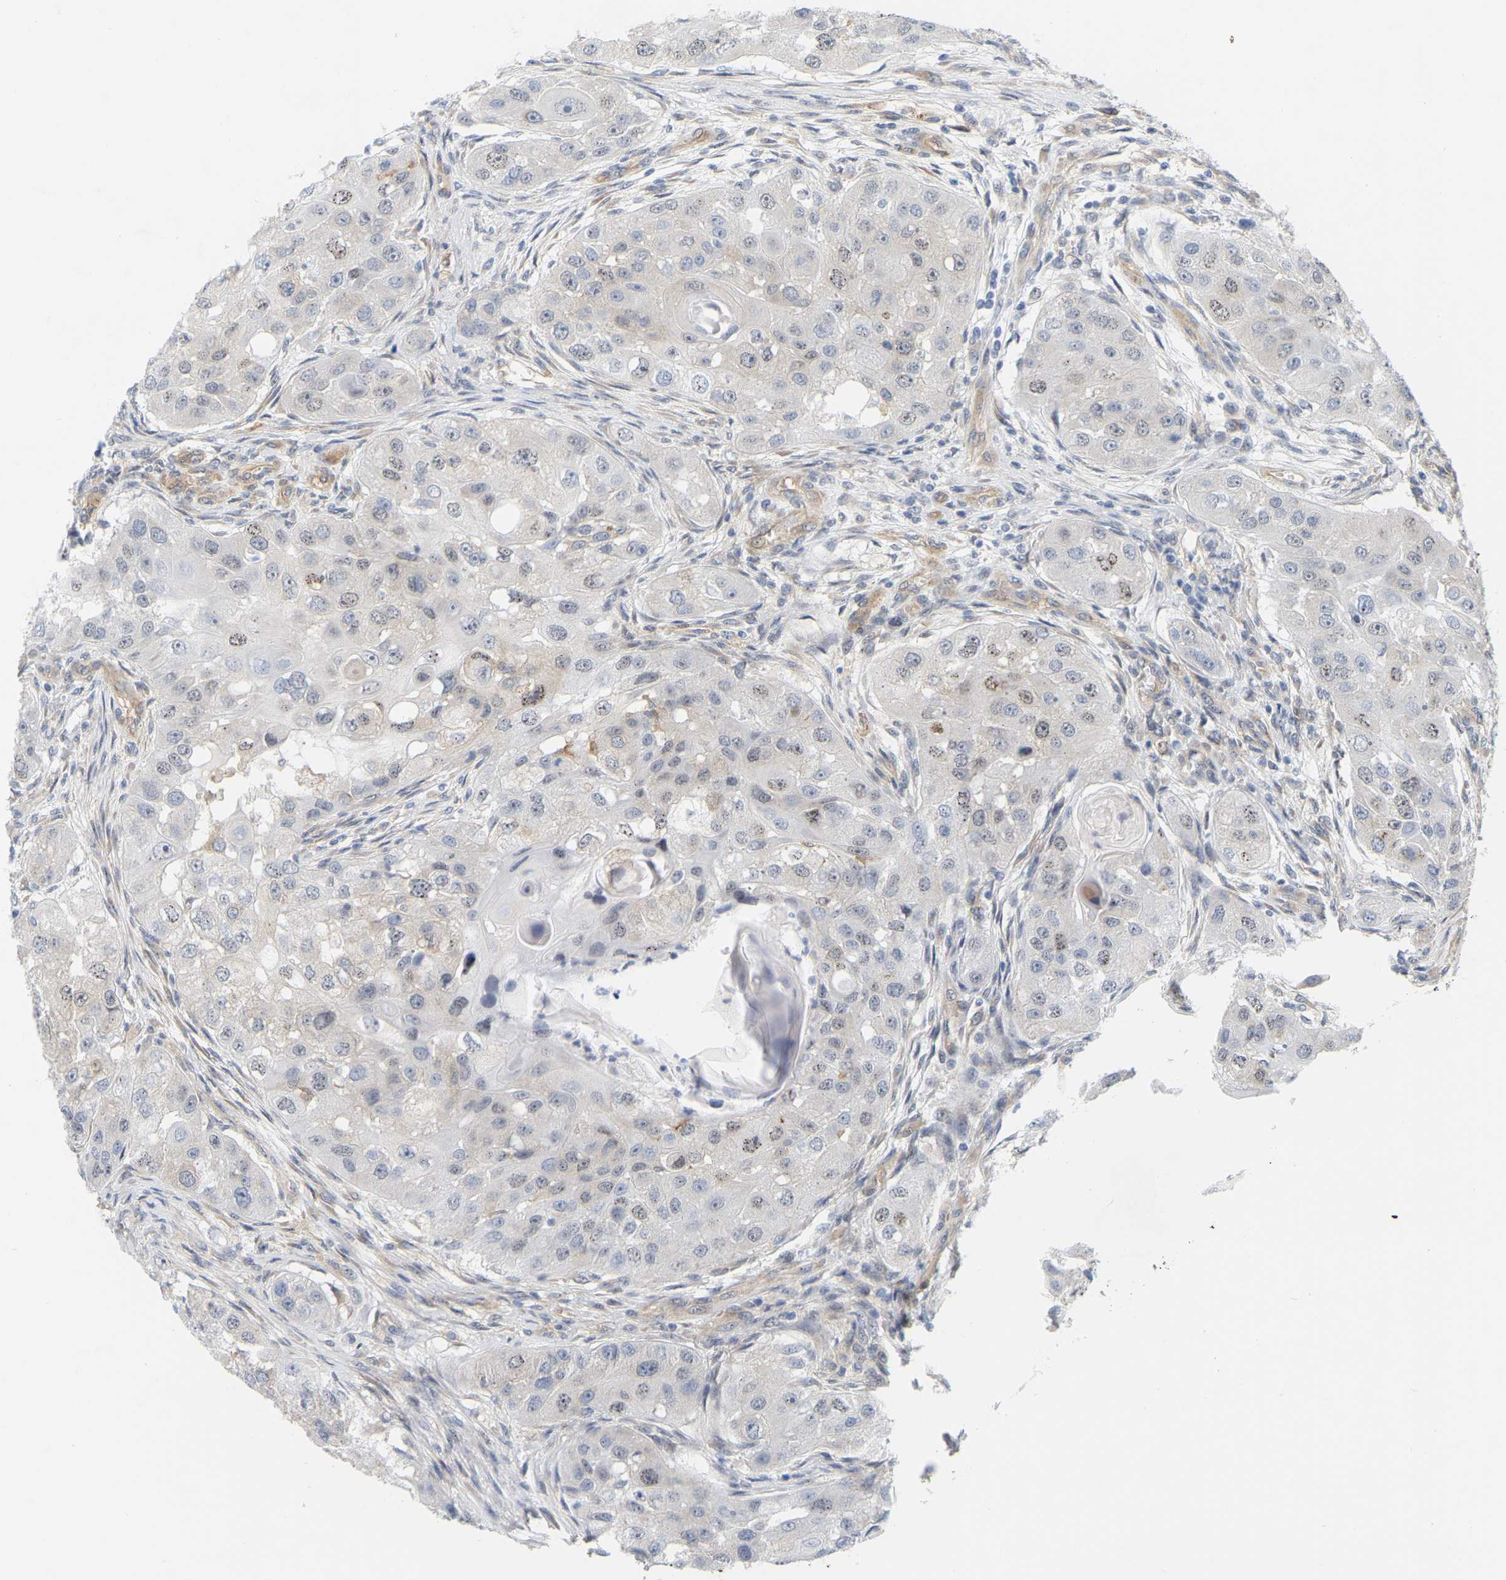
{"staining": {"intensity": "negative", "quantity": "none", "location": "none"}, "tissue": "head and neck cancer", "cell_type": "Tumor cells", "image_type": "cancer", "snomed": [{"axis": "morphology", "description": "Normal tissue, NOS"}, {"axis": "morphology", "description": "Squamous cell carcinoma, NOS"}, {"axis": "topography", "description": "Skeletal muscle"}, {"axis": "topography", "description": "Head-Neck"}], "caption": "Immunohistochemistry (IHC) of human squamous cell carcinoma (head and neck) displays no staining in tumor cells.", "gene": "RAPH1", "patient": {"sex": "male", "age": 51}}